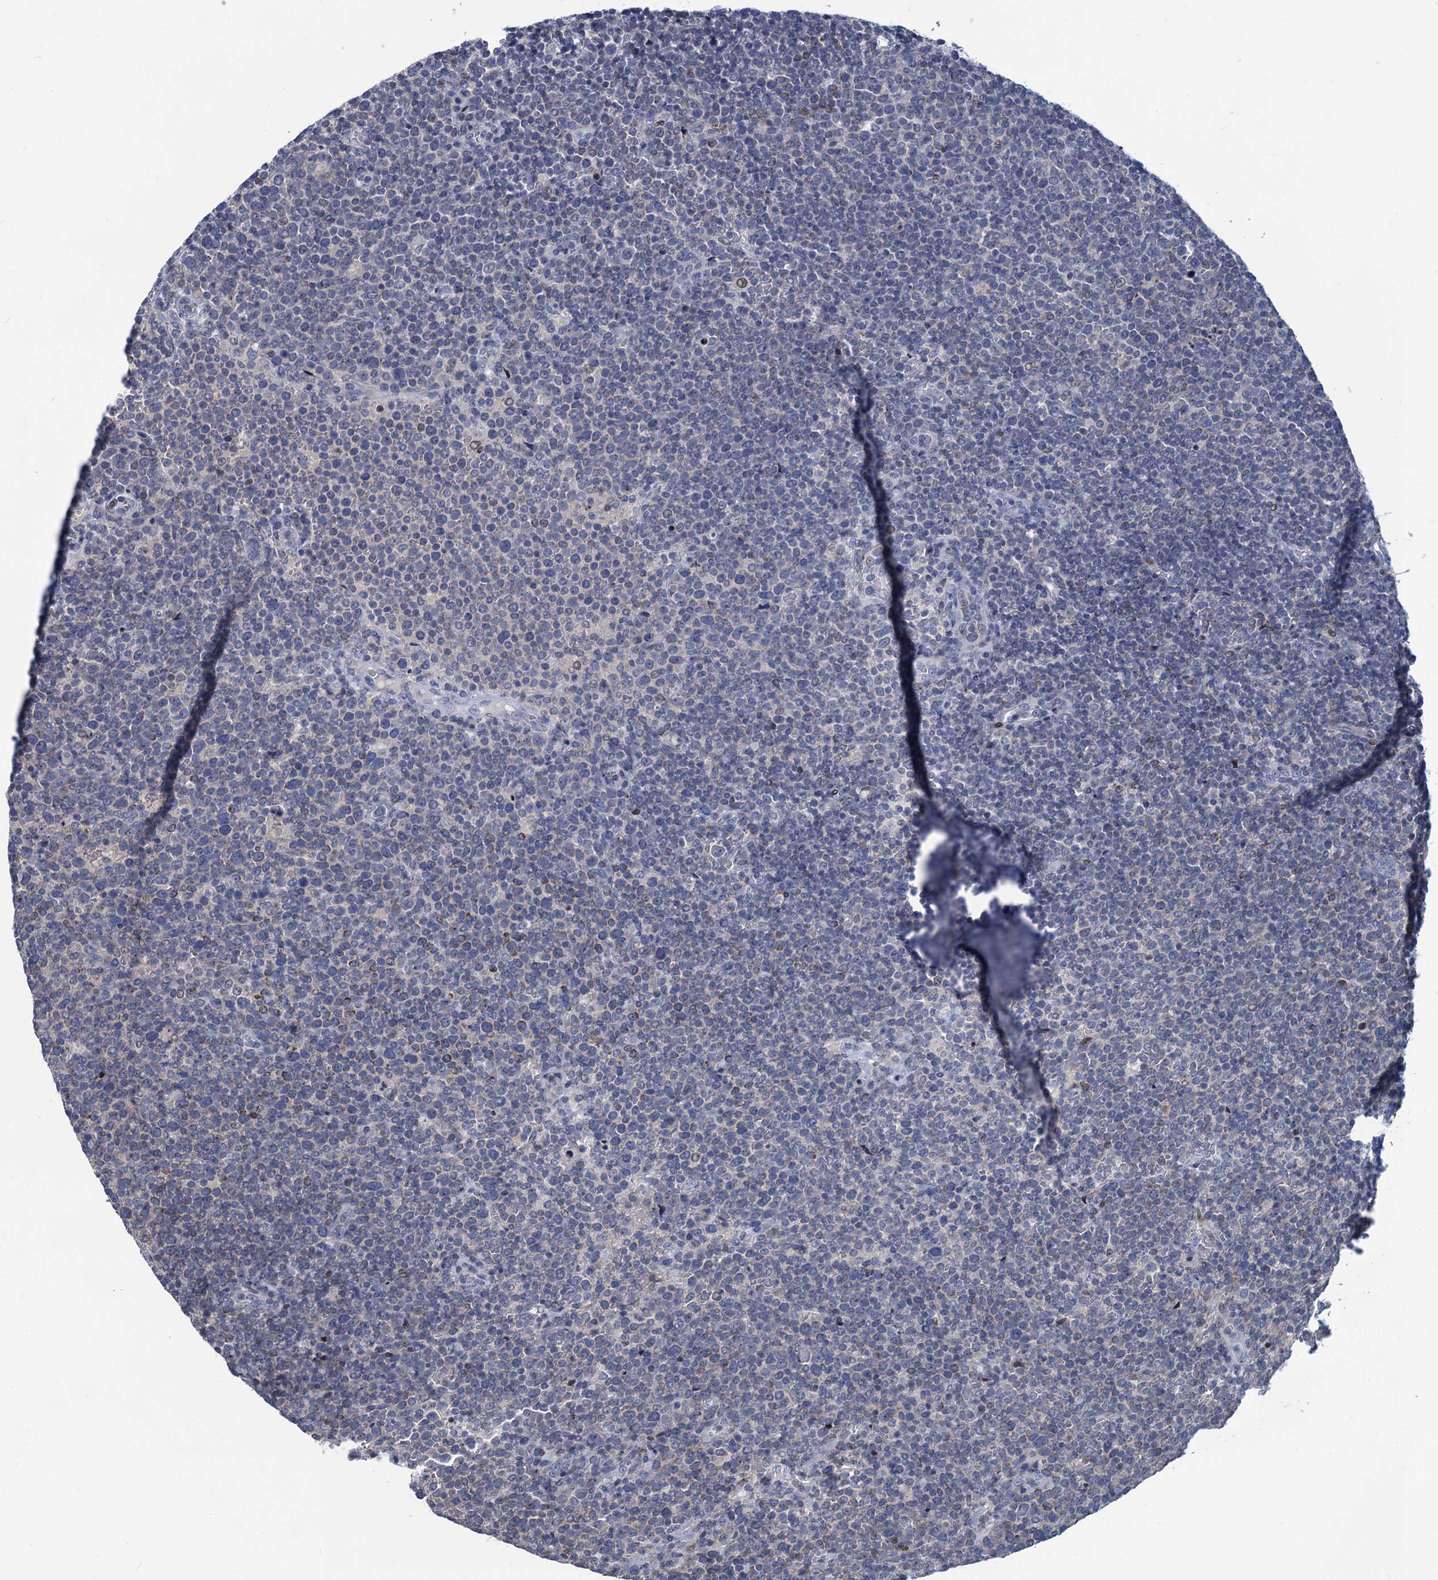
{"staining": {"intensity": "negative", "quantity": "none", "location": "none"}, "tissue": "lymphoma", "cell_type": "Tumor cells", "image_type": "cancer", "snomed": [{"axis": "morphology", "description": "Malignant lymphoma, non-Hodgkin's type, High grade"}, {"axis": "topography", "description": "Lymph node"}], "caption": "Tumor cells show no significant staining in lymphoma.", "gene": "ESYT3", "patient": {"sex": "male", "age": 61}}